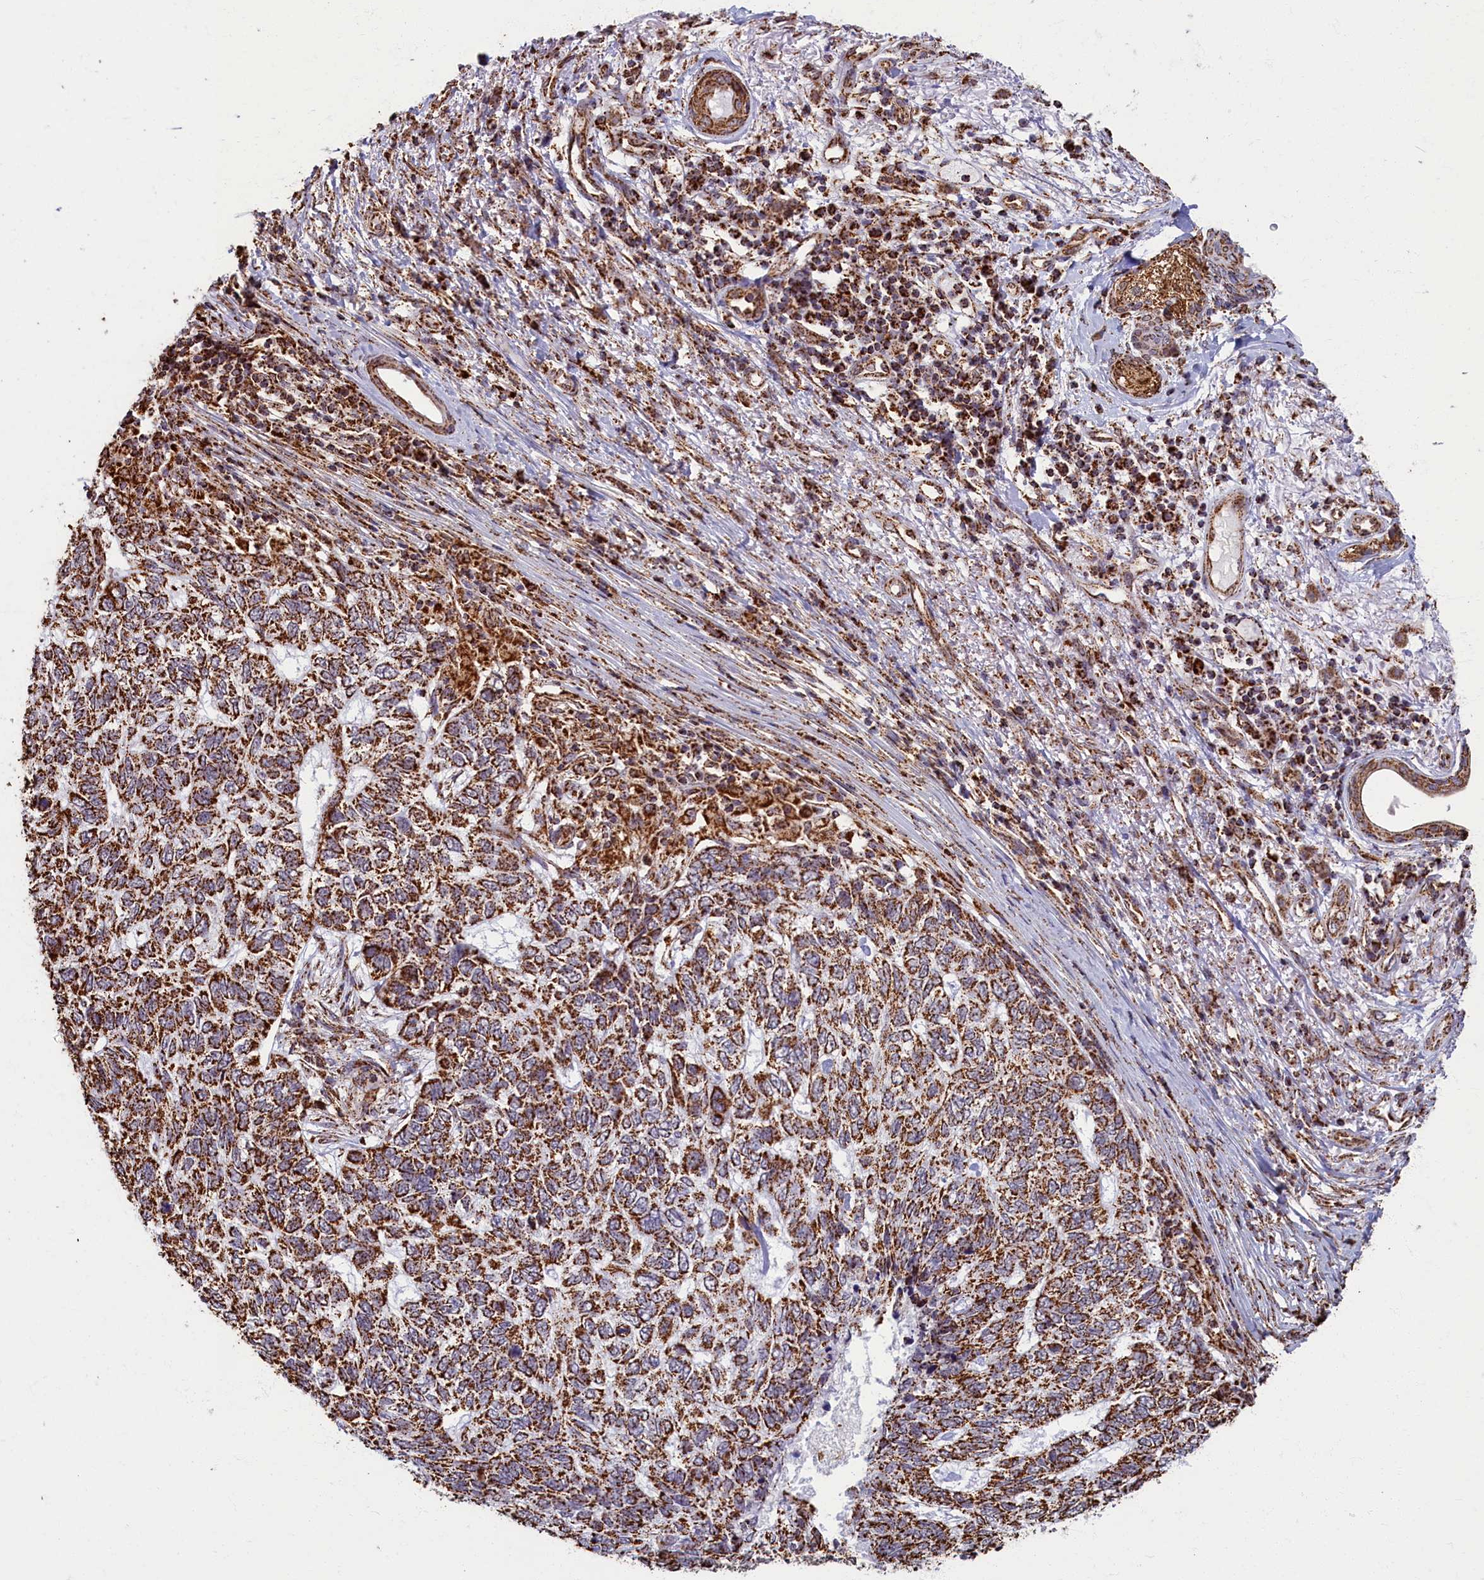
{"staining": {"intensity": "strong", "quantity": ">75%", "location": "cytoplasmic/membranous"}, "tissue": "skin cancer", "cell_type": "Tumor cells", "image_type": "cancer", "snomed": [{"axis": "morphology", "description": "Basal cell carcinoma"}, {"axis": "topography", "description": "Skin"}], "caption": "Skin cancer (basal cell carcinoma) stained with IHC displays strong cytoplasmic/membranous expression in approximately >75% of tumor cells. The protein is shown in brown color, while the nuclei are stained blue.", "gene": "SPR", "patient": {"sex": "female", "age": 65}}